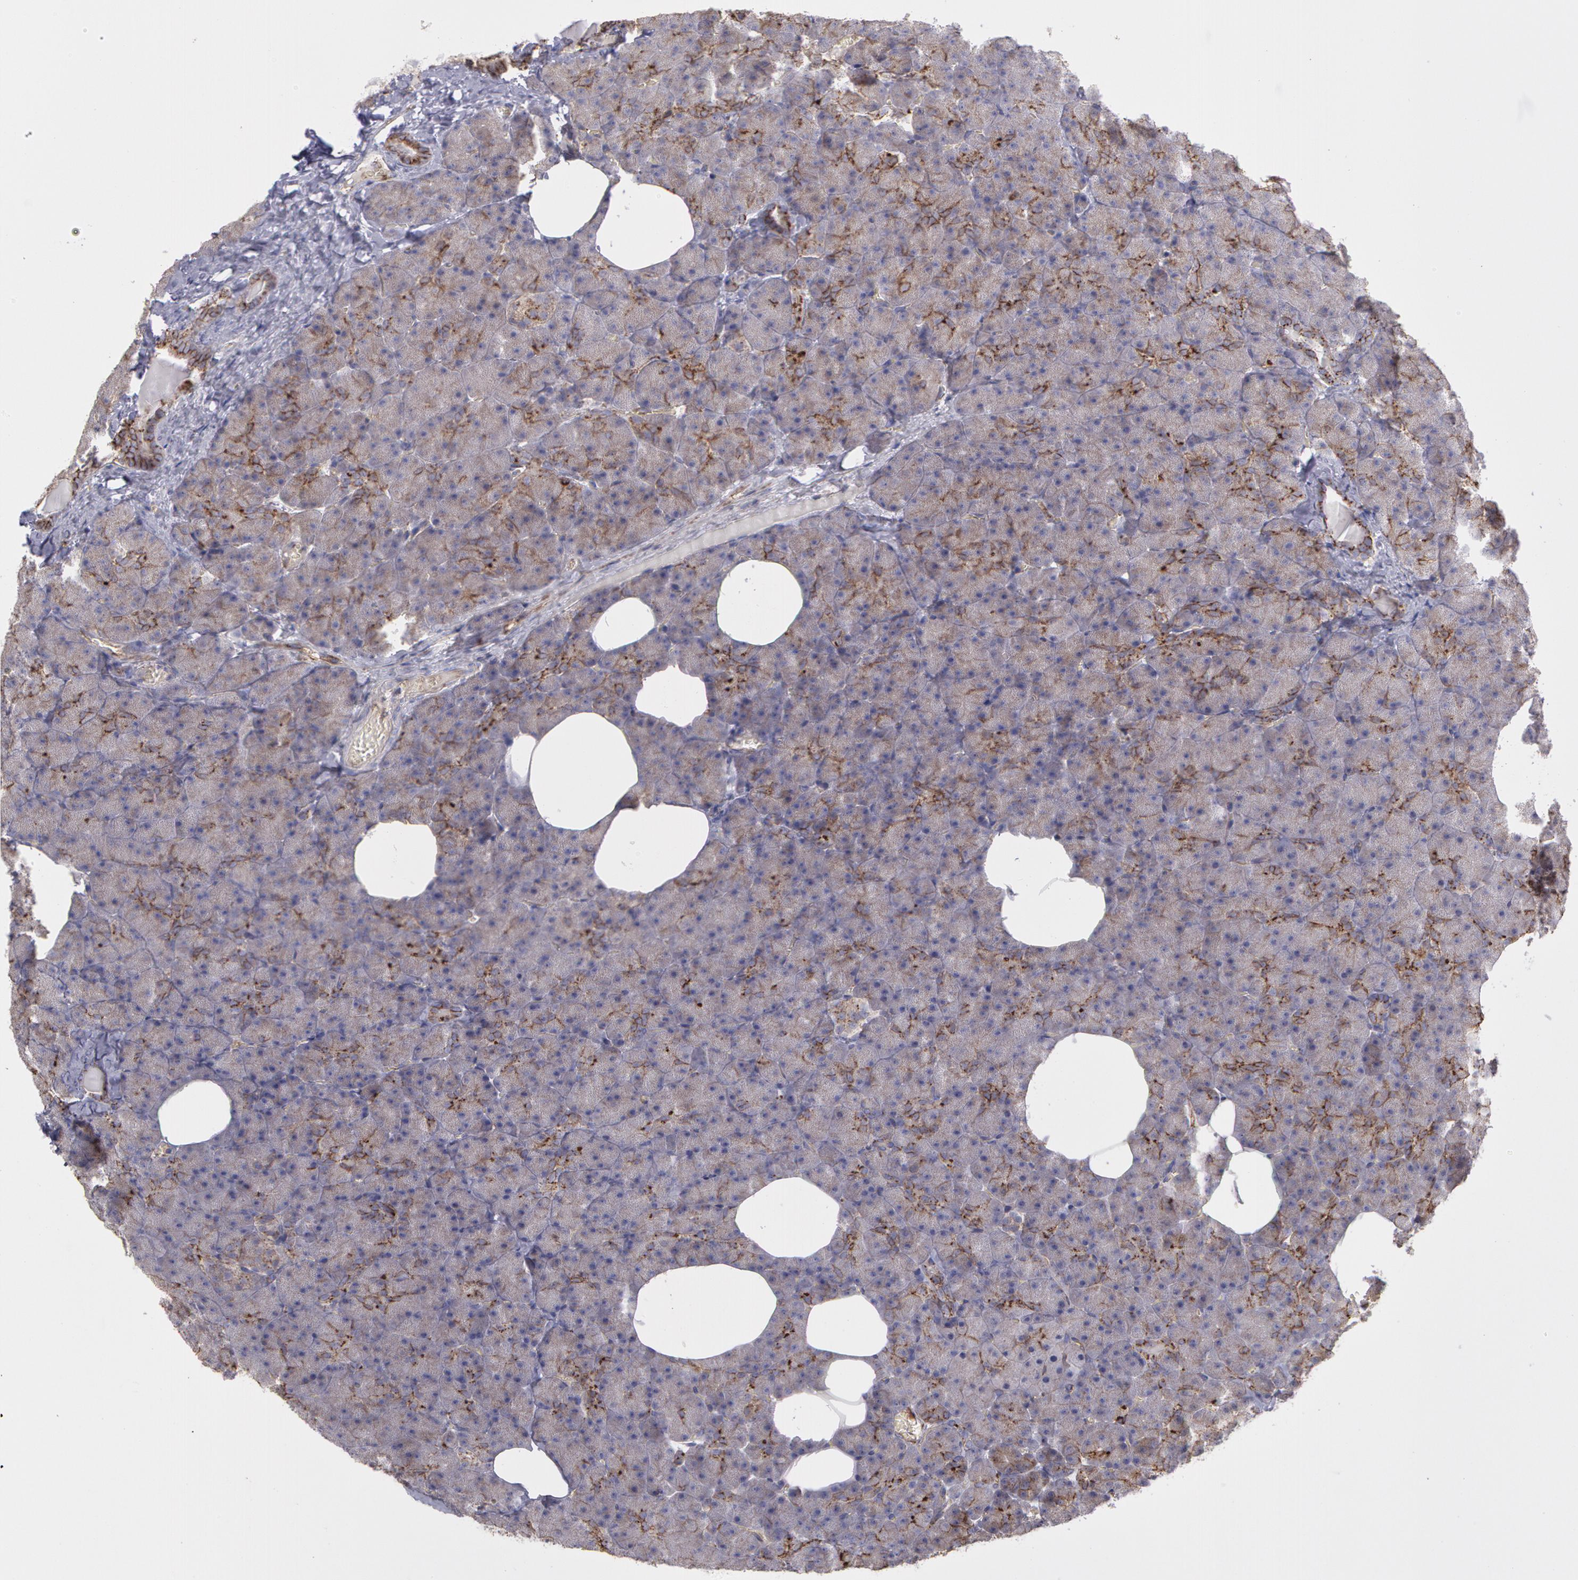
{"staining": {"intensity": "moderate", "quantity": ">75%", "location": "cytoplasmic/membranous"}, "tissue": "pancreas", "cell_type": "Exocrine glandular cells", "image_type": "normal", "snomed": [{"axis": "morphology", "description": "Normal tissue, NOS"}, {"axis": "topography", "description": "Pancreas"}], "caption": "Protein staining of benign pancreas demonstrates moderate cytoplasmic/membranous staining in about >75% of exocrine glandular cells. The staining was performed using DAB (3,3'-diaminobenzidine) to visualize the protein expression in brown, while the nuclei were stained in blue with hematoxylin (Magnification: 20x).", "gene": "FLOT2", "patient": {"sex": "female", "age": 35}}